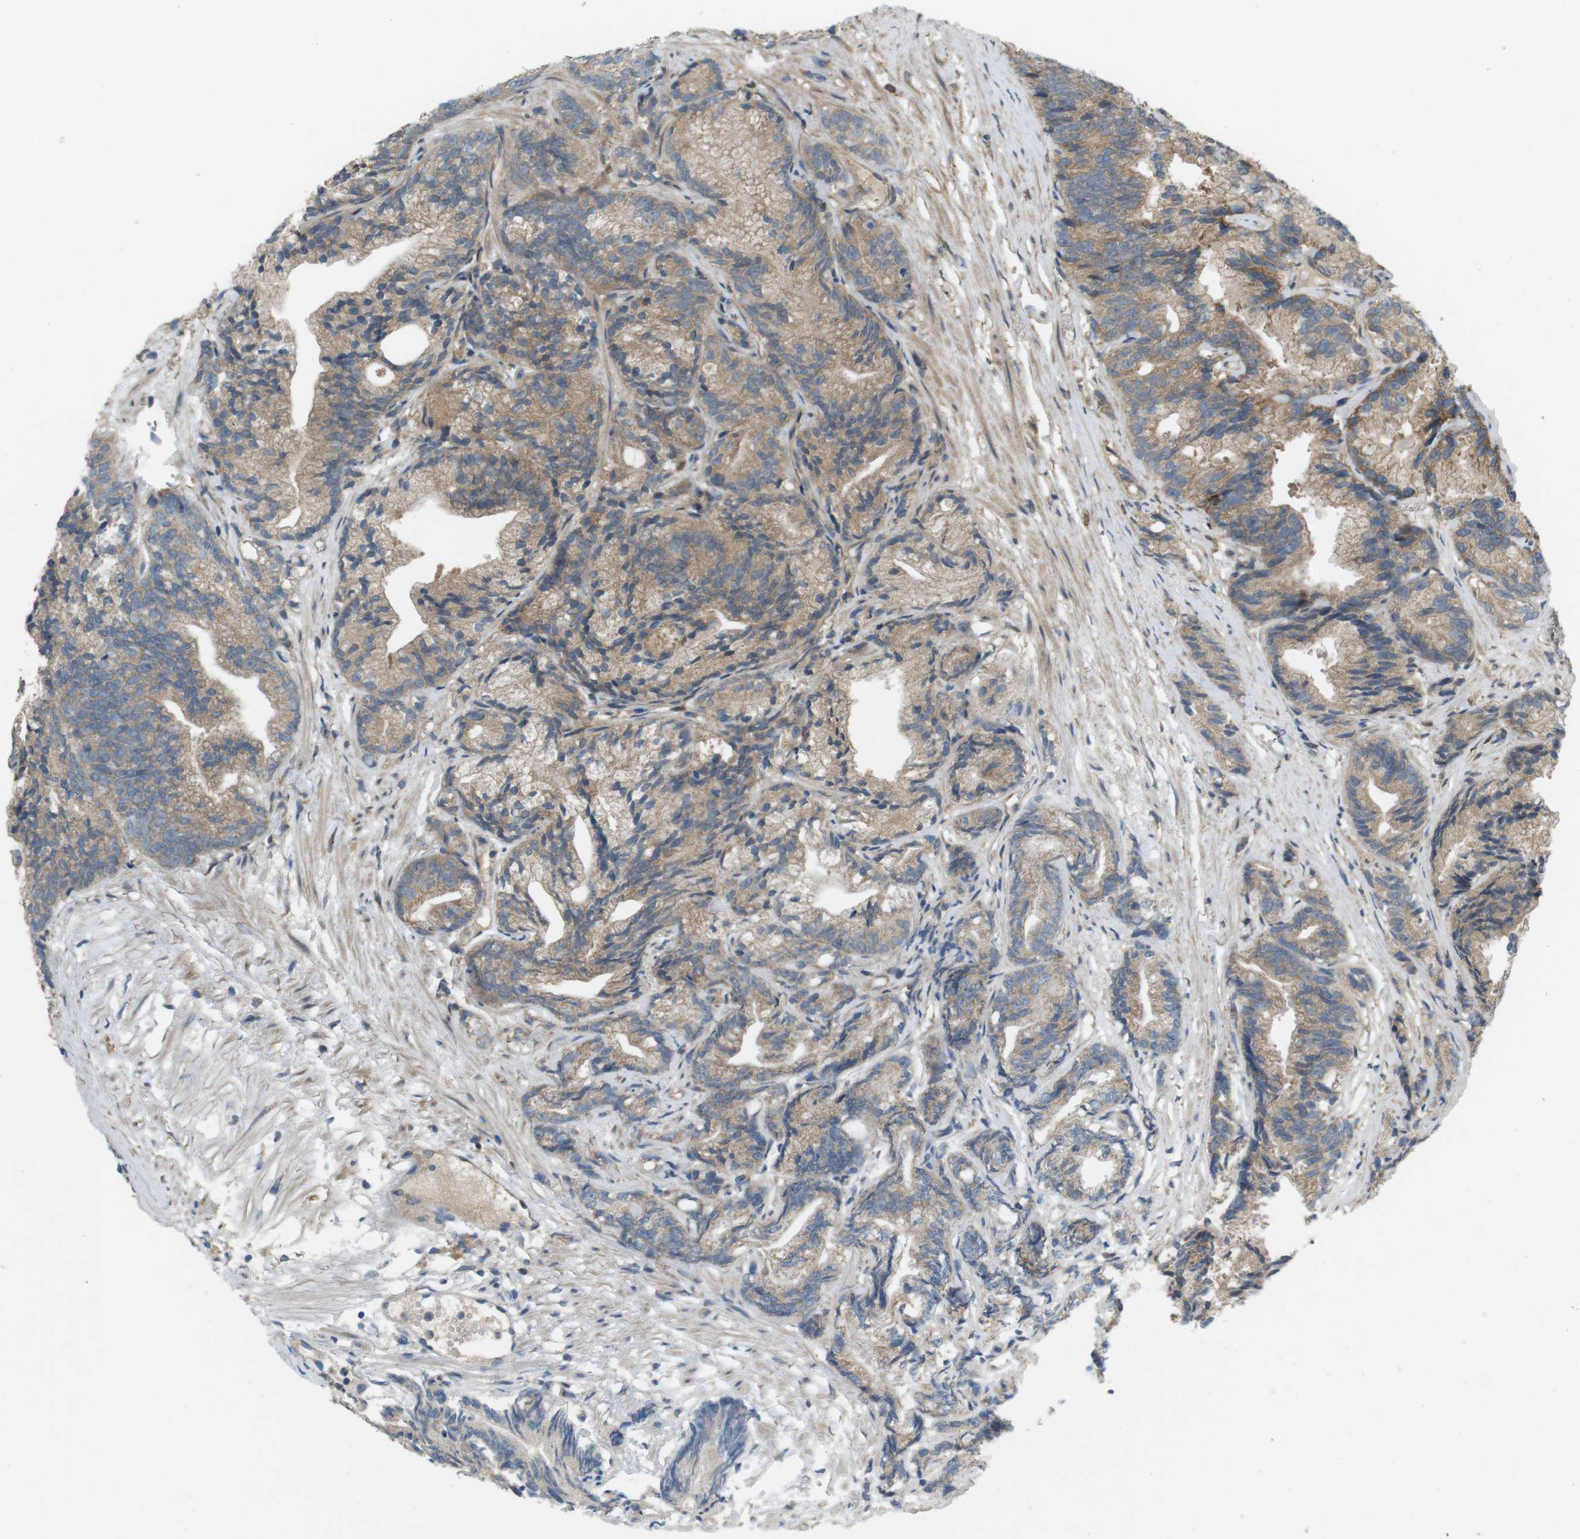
{"staining": {"intensity": "weak", "quantity": ">75%", "location": "cytoplasmic/membranous"}, "tissue": "prostate cancer", "cell_type": "Tumor cells", "image_type": "cancer", "snomed": [{"axis": "morphology", "description": "Adenocarcinoma, Low grade"}, {"axis": "topography", "description": "Prostate"}], "caption": "Weak cytoplasmic/membranous protein expression is identified in approximately >75% of tumor cells in adenocarcinoma (low-grade) (prostate).", "gene": "DDAH2", "patient": {"sex": "male", "age": 89}}